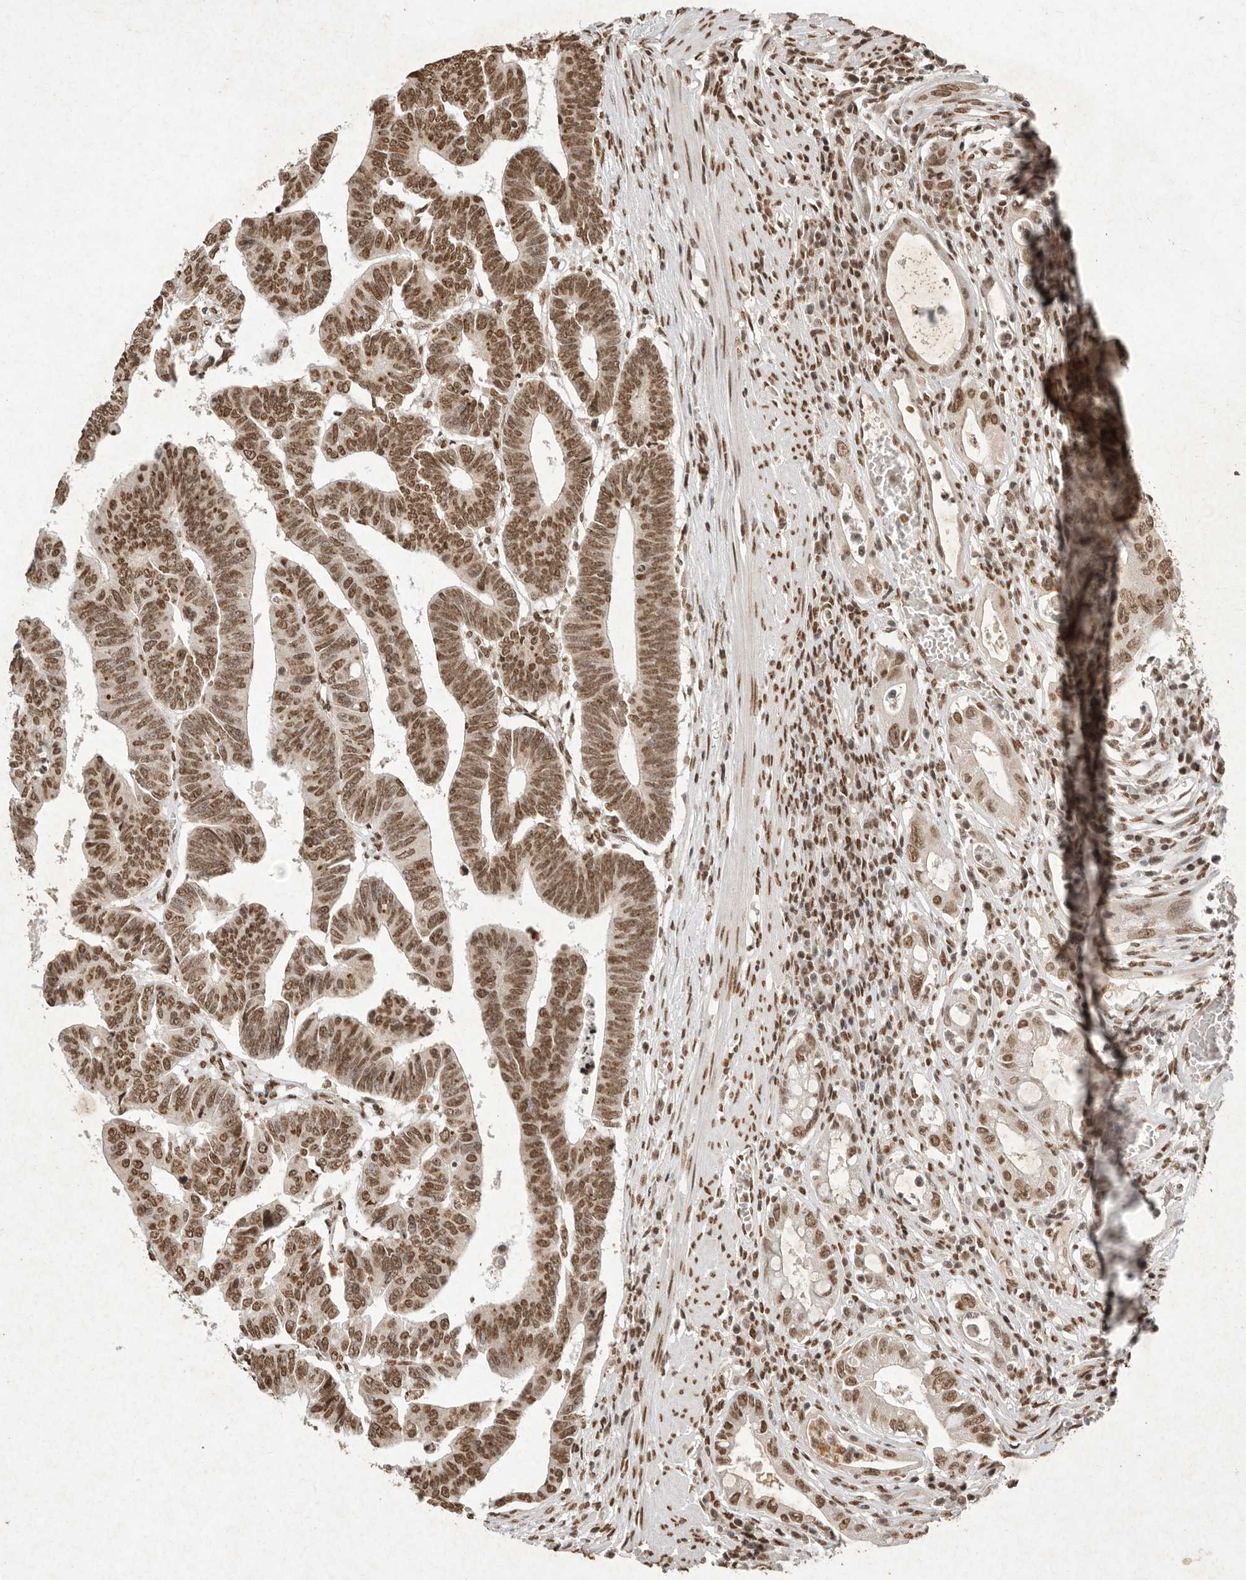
{"staining": {"intensity": "moderate", "quantity": ">75%", "location": "nuclear"}, "tissue": "colorectal cancer", "cell_type": "Tumor cells", "image_type": "cancer", "snomed": [{"axis": "morphology", "description": "Adenocarcinoma, NOS"}, {"axis": "topography", "description": "Rectum"}], "caption": "There is medium levels of moderate nuclear staining in tumor cells of adenocarcinoma (colorectal), as demonstrated by immunohistochemical staining (brown color).", "gene": "NKX3-2", "patient": {"sex": "female", "age": 65}}